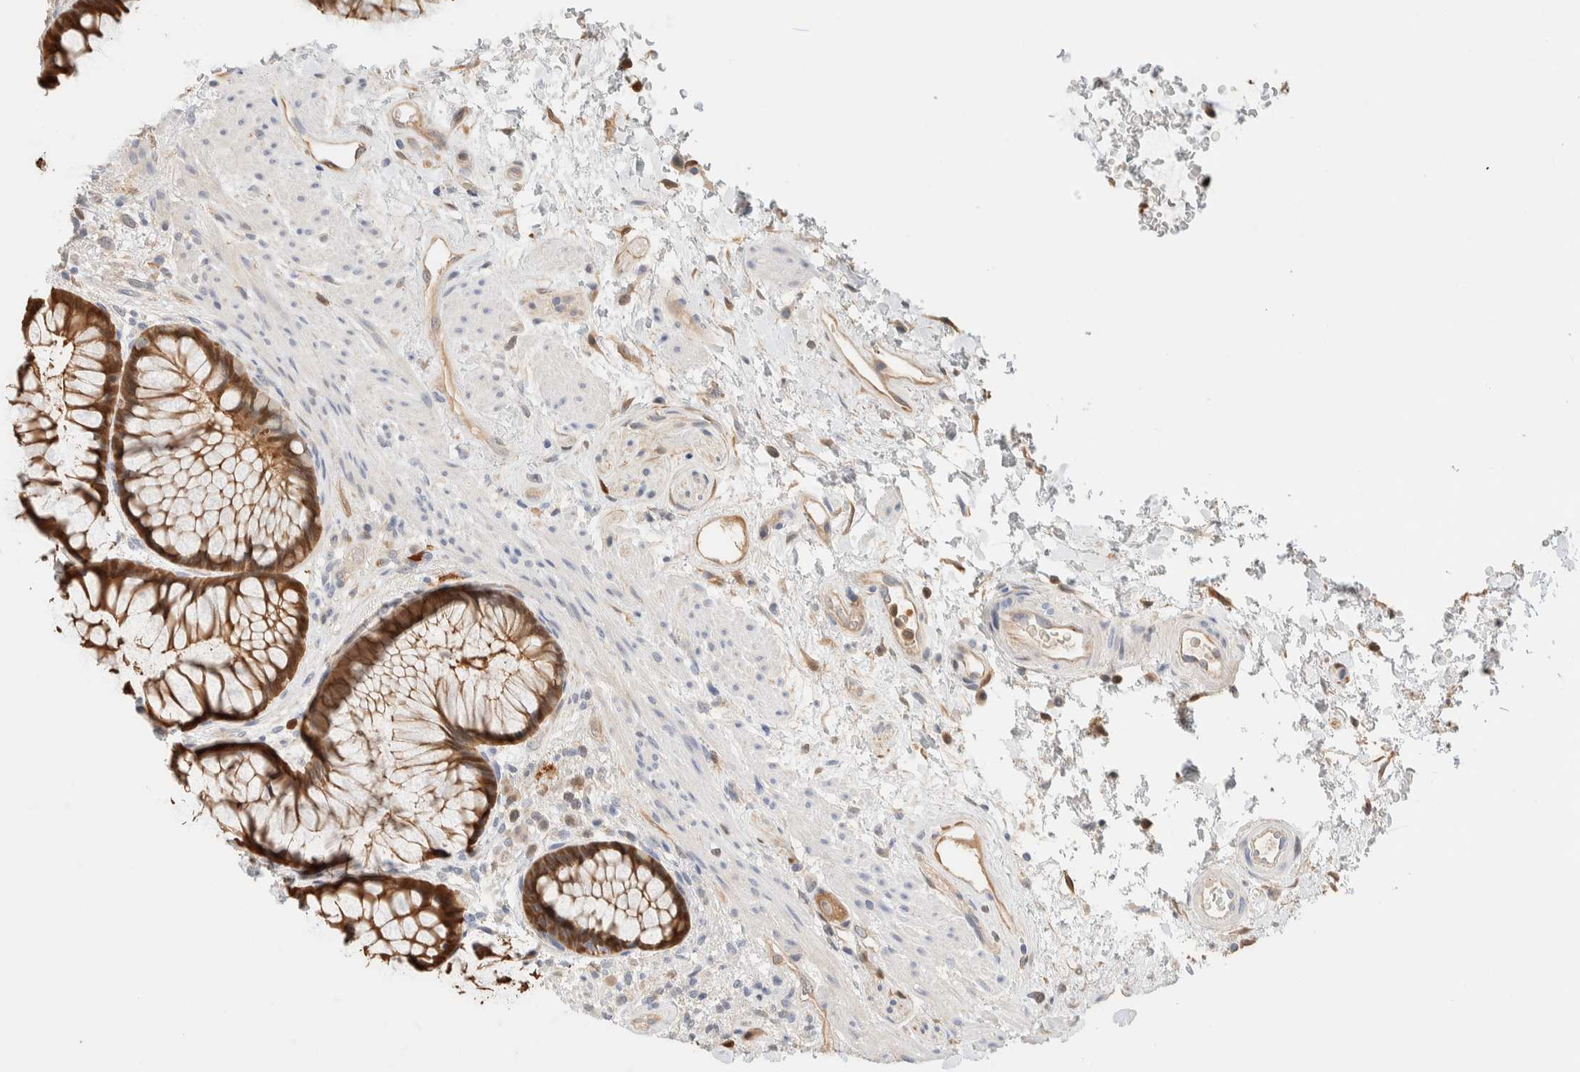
{"staining": {"intensity": "moderate", "quantity": ">75%", "location": "cytoplasmic/membranous,nuclear"}, "tissue": "rectum", "cell_type": "Glandular cells", "image_type": "normal", "snomed": [{"axis": "morphology", "description": "Normal tissue, NOS"}, {"axis": "topography", "description": "Rectum"}], "caption": "Brown immunohistochemical staining in unremarkable rectum demonstrates moderate cytoplasmic/membranous,nuclear positivity in approximately >75% of glandular cells.", "gene": "SETD4", "patient": {"sex": "male", "age": 51}}